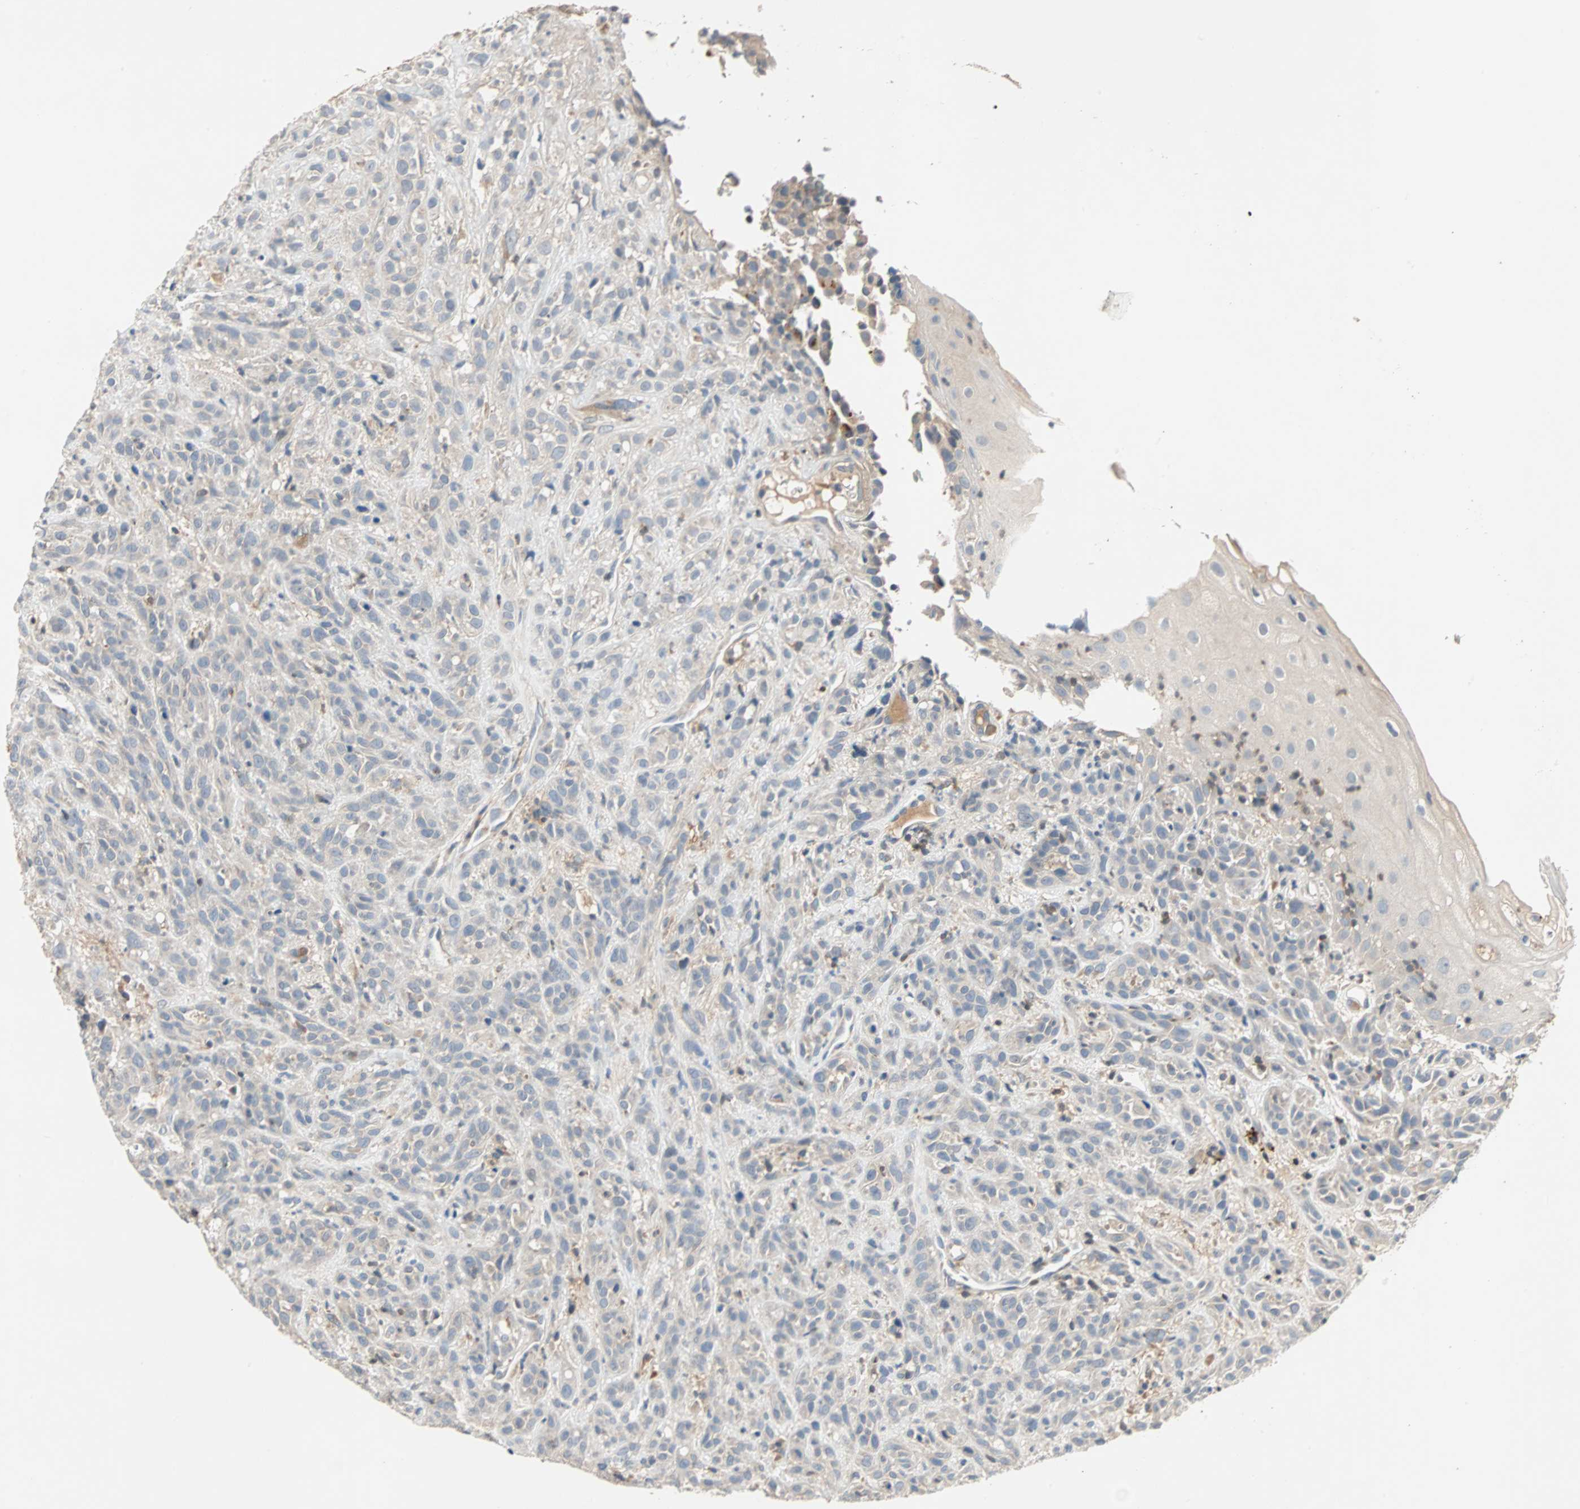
{"staining": {"intensity": "negative", "quantity": "none", "location": "none"}, "tissue": "head and neck cancer", "cell_type": "Tumor cells", "image_type": "cancer", "snomed": [{"axis": "morphology", "description": "Normal tissue, NOS"}, {"axis": "morphology", "description": "Squamous cell carcinoma, NOS"}, {"axis": "topography", "description": "Cartilage tissue"}, {"axis": "topography", "description": "Head-Neck"}], "caption": "Protein analysis of head and neck cancer shows no significant expression in tumor cells.", "gene": "MAP4K1", "patient": {"sex": "male", "age": 62}}